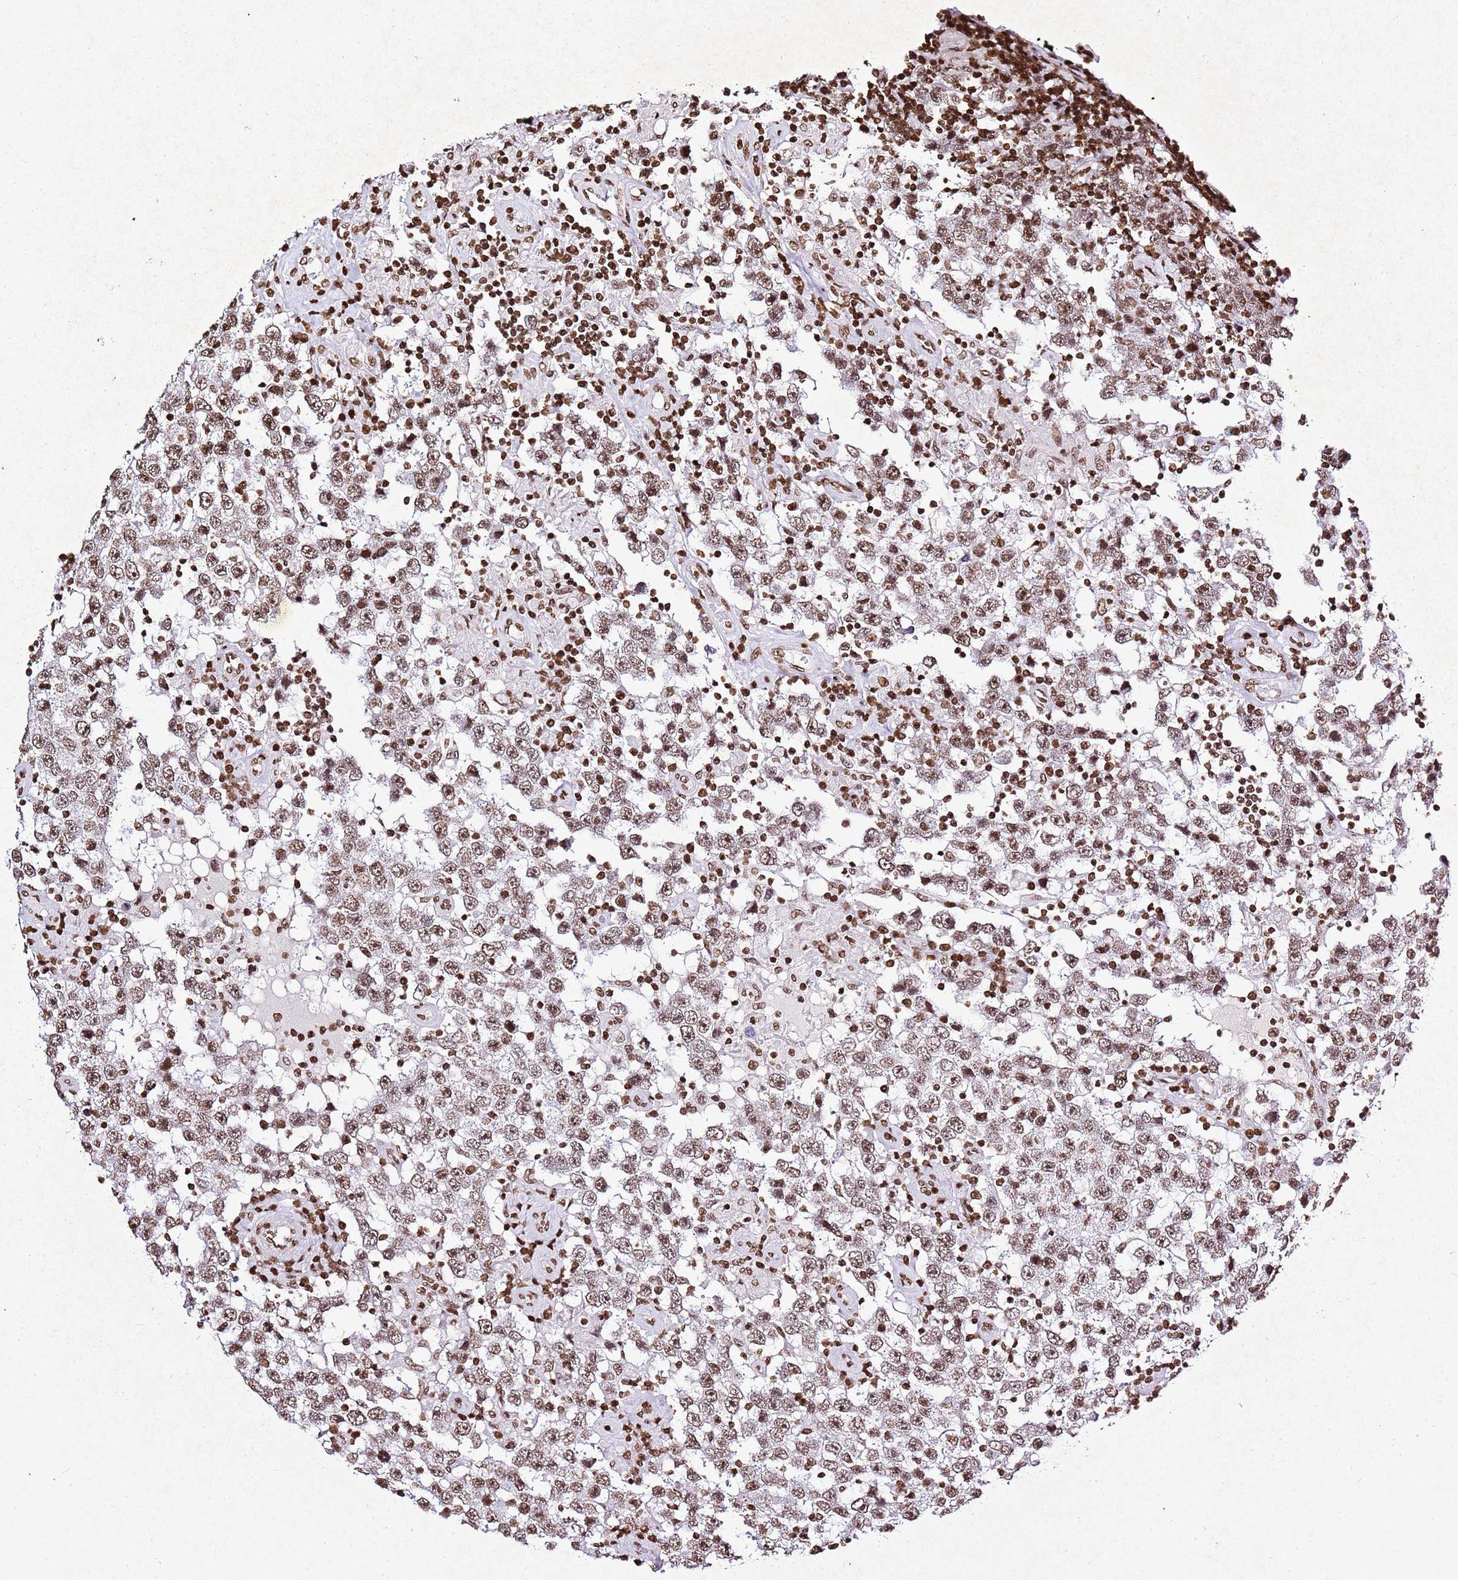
{"staining": {"intensity": "moderate", "quantity": ">75%", "location": "nuclear"}, "tissue": "testis cancer", "cell_type": "Tumor cells", "image_type": "cancer", "snomed": [{"axis": "morphology", "description": "Normal tissue, NOS"}, {"axis": "morphology", "description": "Urothelial carcinoma, High grade"}, {"axis": "morphology", "description": "Seminoma, NOS"}, {"axis": "morphology", "description": "Carcinoma, Embryonal, NOS"}, {"axis": "topography", "description": "Urinary bladder"}, {"axis": "topography", "description": "Testis"}], "caption": "Testis cancer (seminoma) stained with immunohistochemistry (IHC) demonstrates moderate nuclear staining in about >75% of tumor cells.", "gene": "BMAL1", "patient": {"sex": "male", "age": 41}}